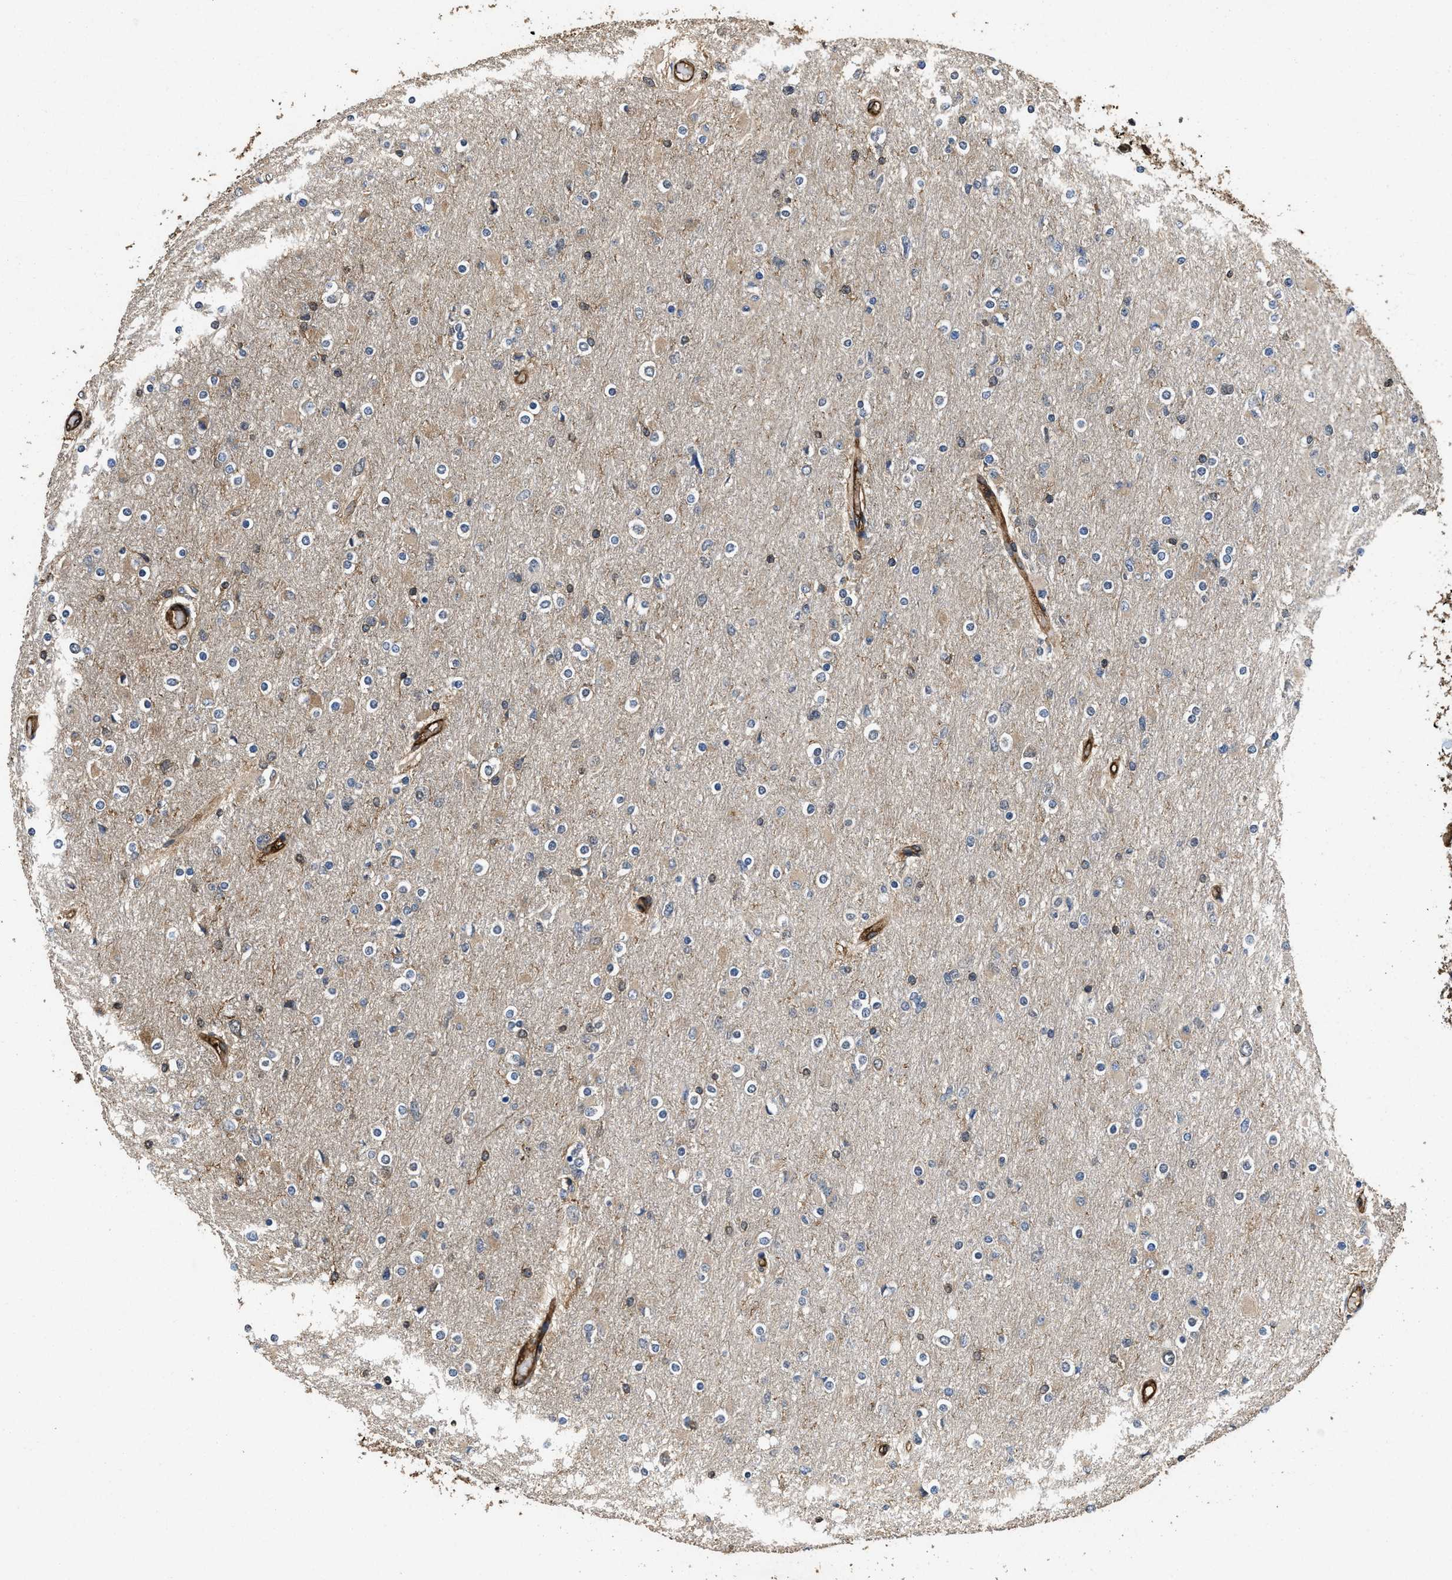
{"staining": {"intensity": "weak", "quantity": "<25%", "location": "cytoplasmic/membranous"}, "tissue": "glioma", "cell_type": "Tumor cells", "image_type": "cancer", "snomed": [{"axis": "morphology", "description": "Glioma, malignant, High grade"}, {"axis": "topography", "description": "Cerebral cortex"}], "caption": "Protein analysis of malignant high-grade glioma shows no significant staining in tumor cells. The staining is performed using DAB (3,3'-diaminobenzidine) brown chromogen with nuclei counter-stained in using hematoxylin.", "gene": "LINGO2", "patient": {"sex": "female", "age": 36}}